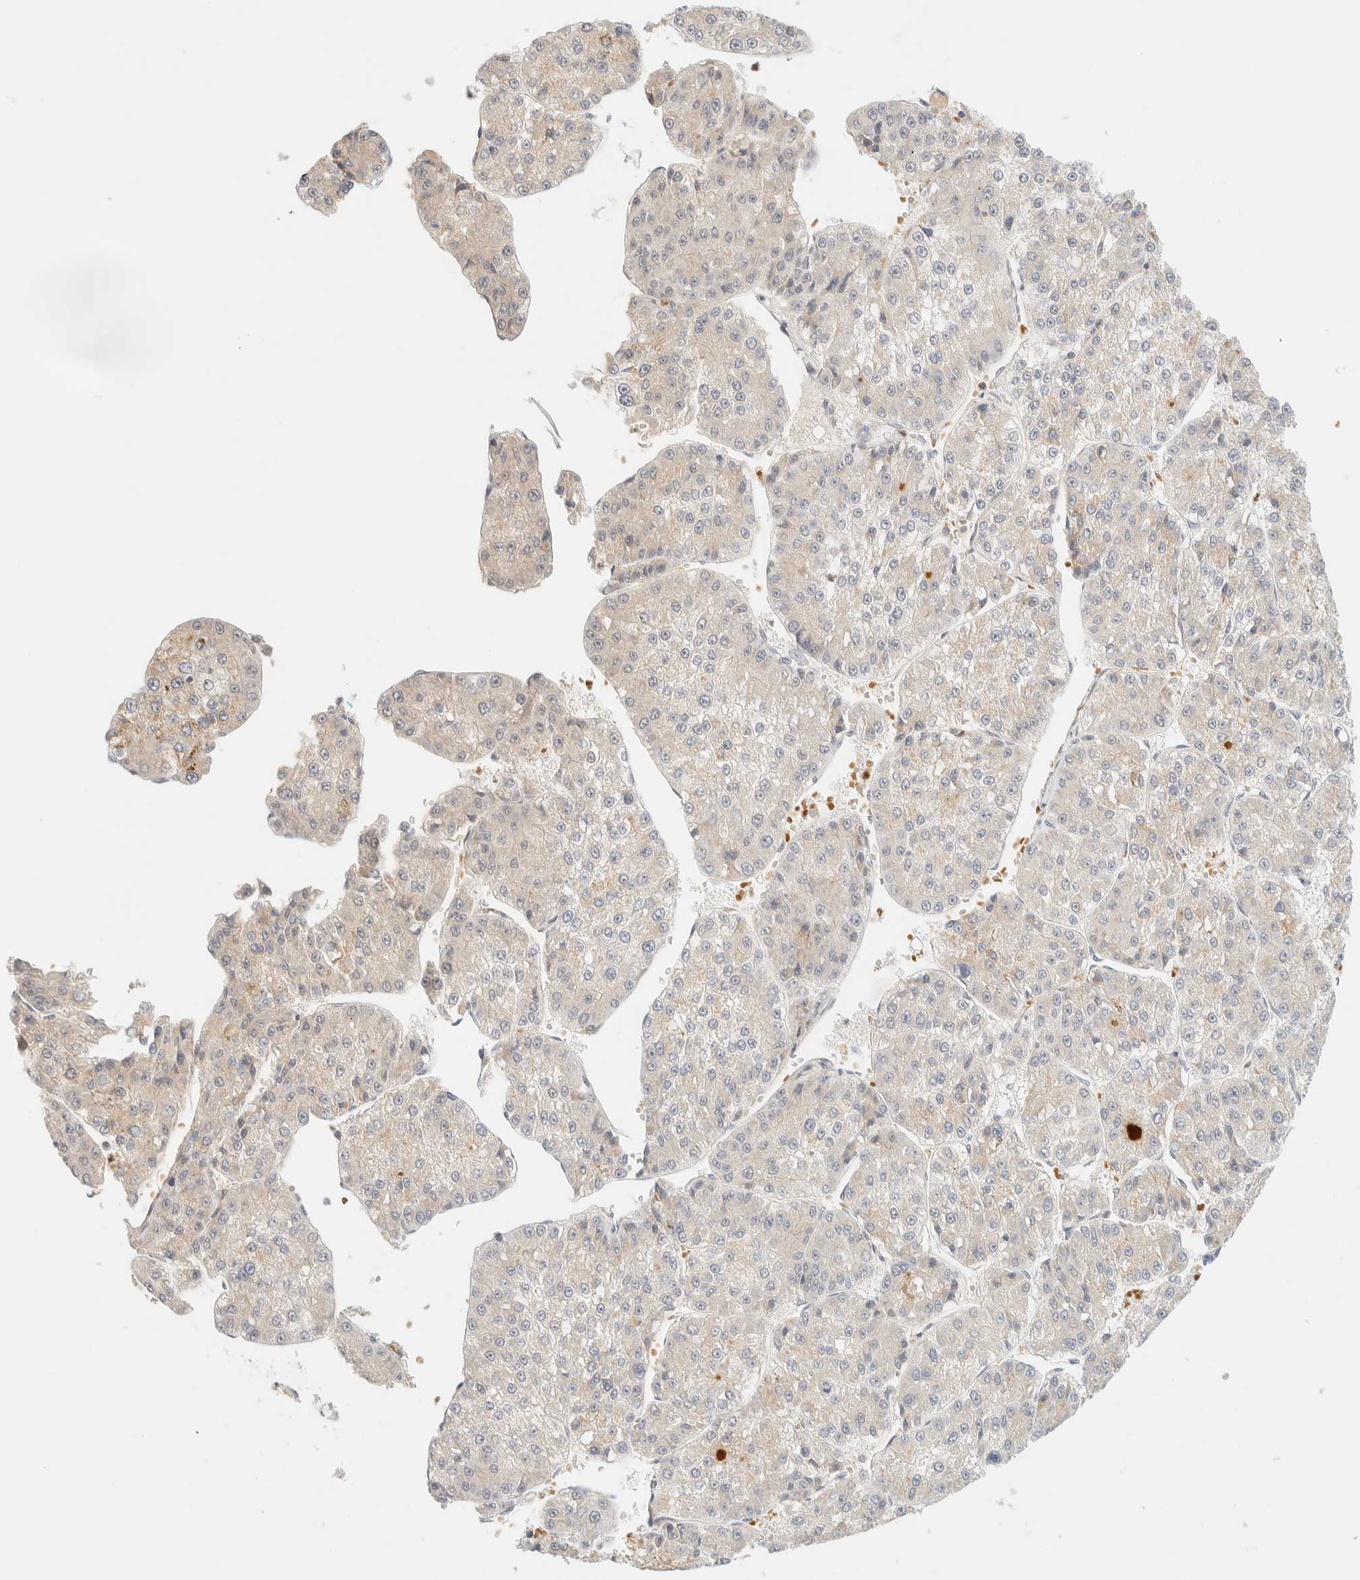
{"staining": {"intensity": "weak", "quantity": "<25%", "location": "cytoplasmic/membranous"}, "tissue": "liver cancer", "cell_type": "Tumor cells", "image_type": "cancer", "snomed": [{"axis": "morphology", "description": "Carcinoma, Hepatocellular, NOS"}, {"axis": "topography", "description": "Liver"}], "caption": "The photomicrograph reveals no staining of tumor cells in liver cancer (hepatocellular carcinoma). Brightfield microscopy of immunohistochemistry stained with DAB (brown) and hematoxylin (blue), captured at high magnification.", "gene": "TNK1", "patient": {"sex": "female", "age": 73}}